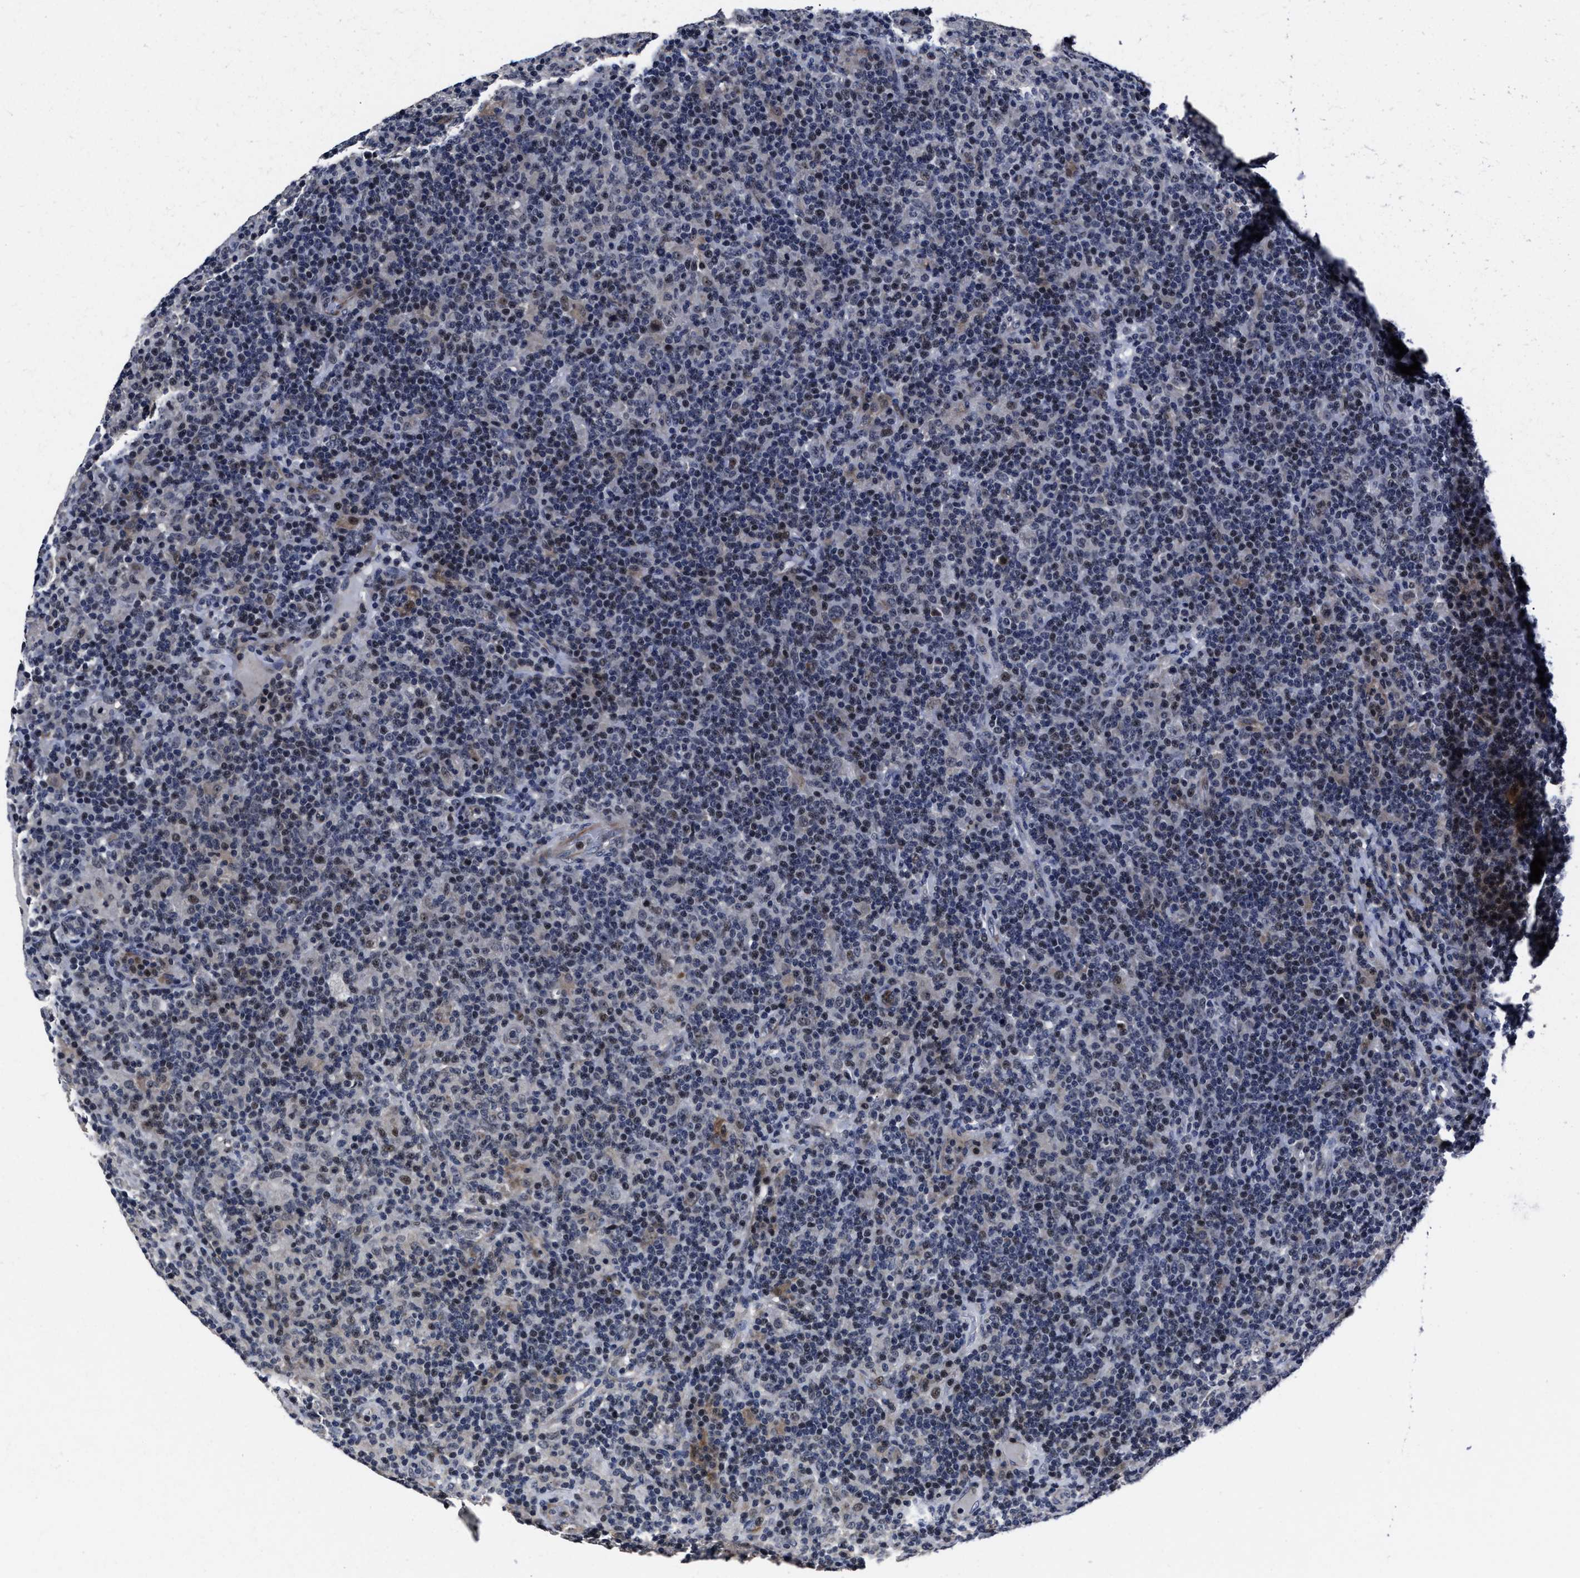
{"staining": {"intensity": "moderate", "quantity": "<25%", "location": "nuclear"}, "tissue": "lymphoma", "cell_type": "Tumor cells", "image_type": "cancer", "snomed": [{"axis": "morphology", "description": "Hodgkin's disease, NOS"}, {"axis": "topography", "description": "Lymph node"}], "caption": "High-power microscopy captured an IHC histopathology image of Hodgkin's disease, revealing moderate nuclear expression in about <25% of tumor cells.", "gene": "RSBN1L", "patient": {"sex": "male", "age": 70}}